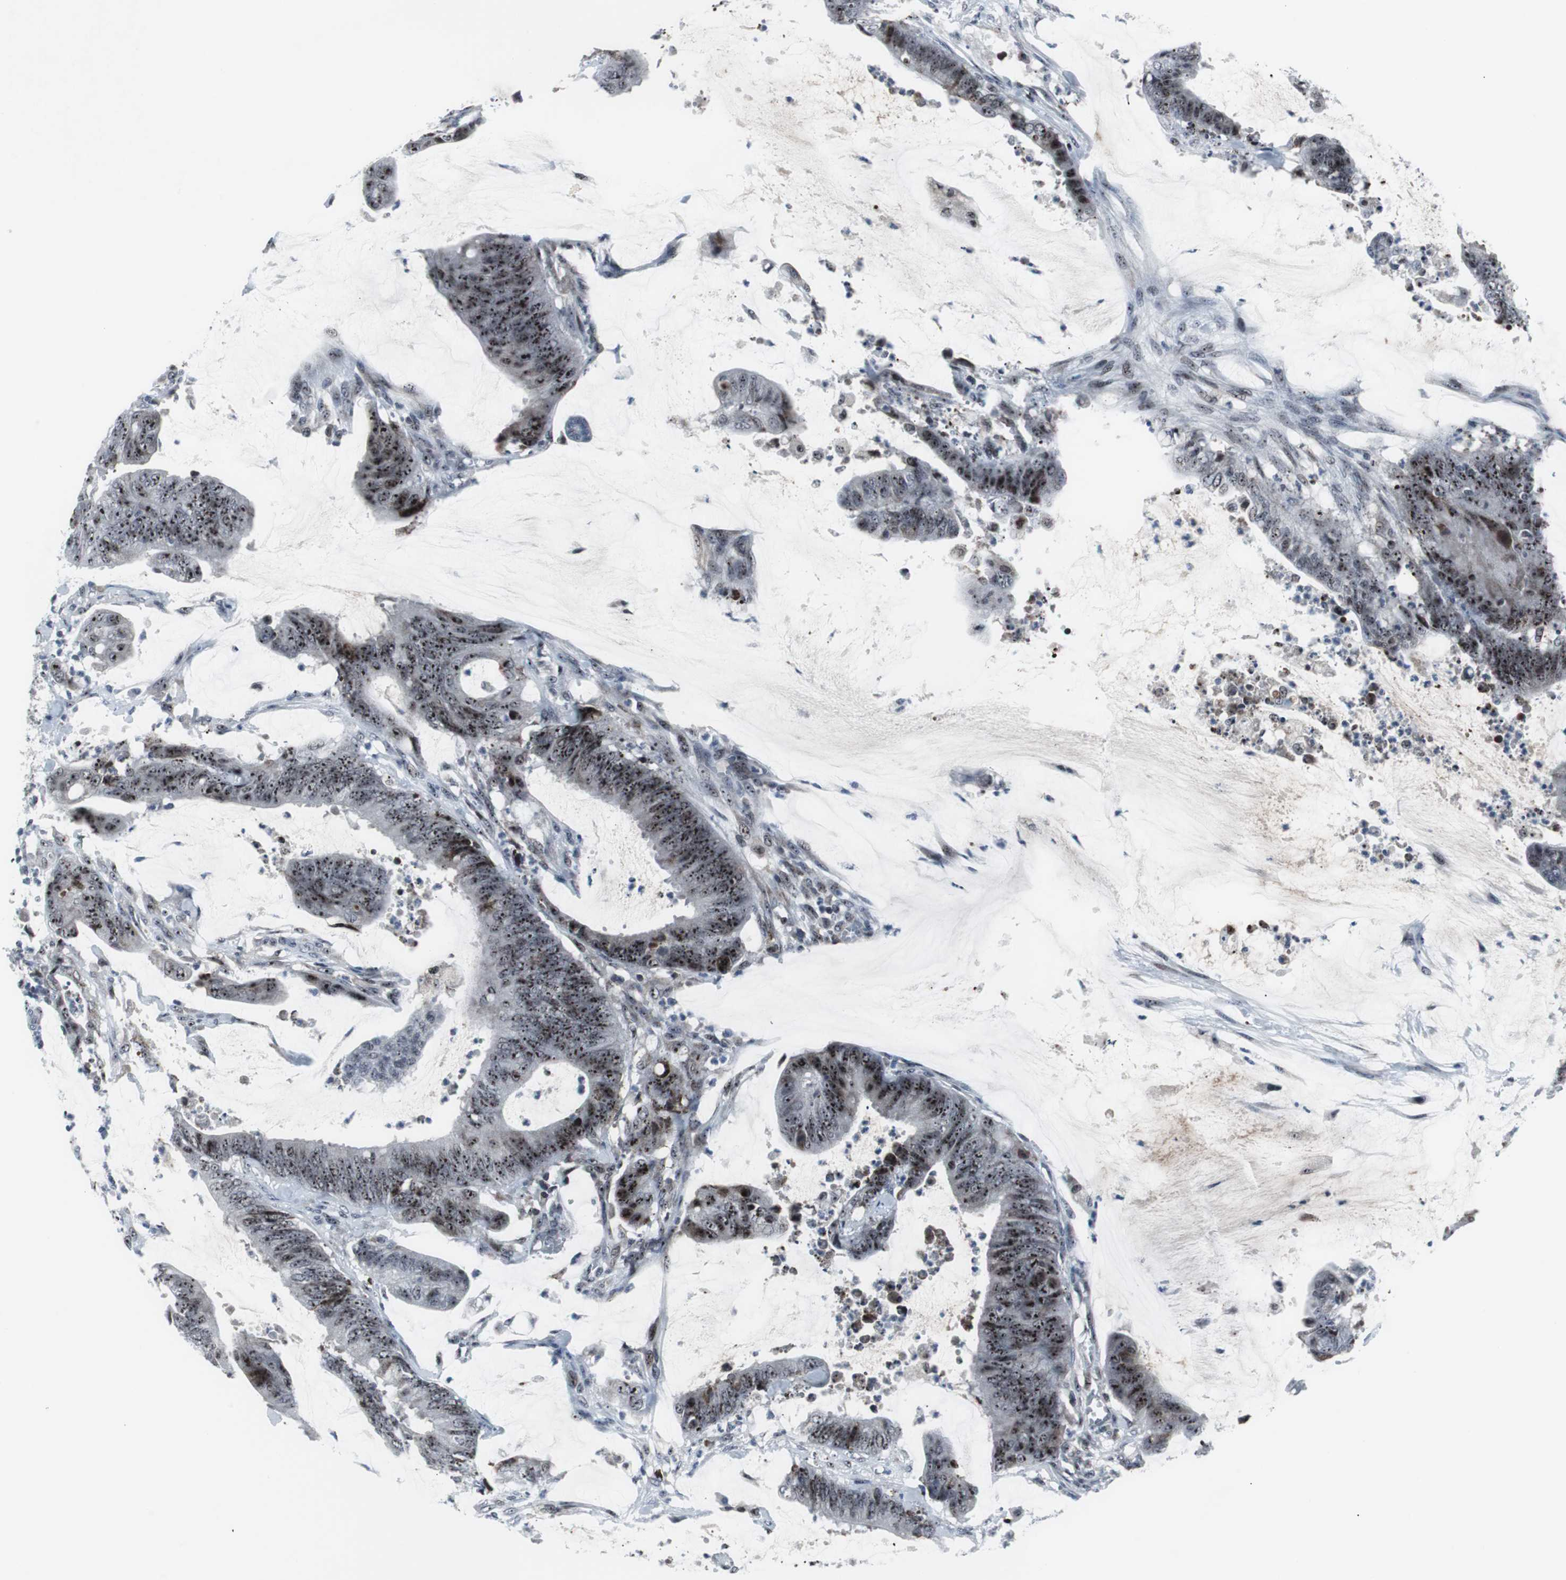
{"staining": {"intensity": "strong", "quantity": ">75%", "location": "nuclear"}, "tissue": "colorectal cancer", "cell_type": "Tumor cells", "image_type": "cancer", "snomed": [{"axis": "morphology", "description": "Adenocarcinoma, NOS"}, {"axis": "topography", "description": "Rectum"}], "caption": "Brown immunohistochemical staining in colorectal cancer (adenocarcinoma) demonstrates strong nuclear positivity in approximately >75% of tumor cells.", "gene": "DOK1", "patient": {"sex": "female", "age": 66}}